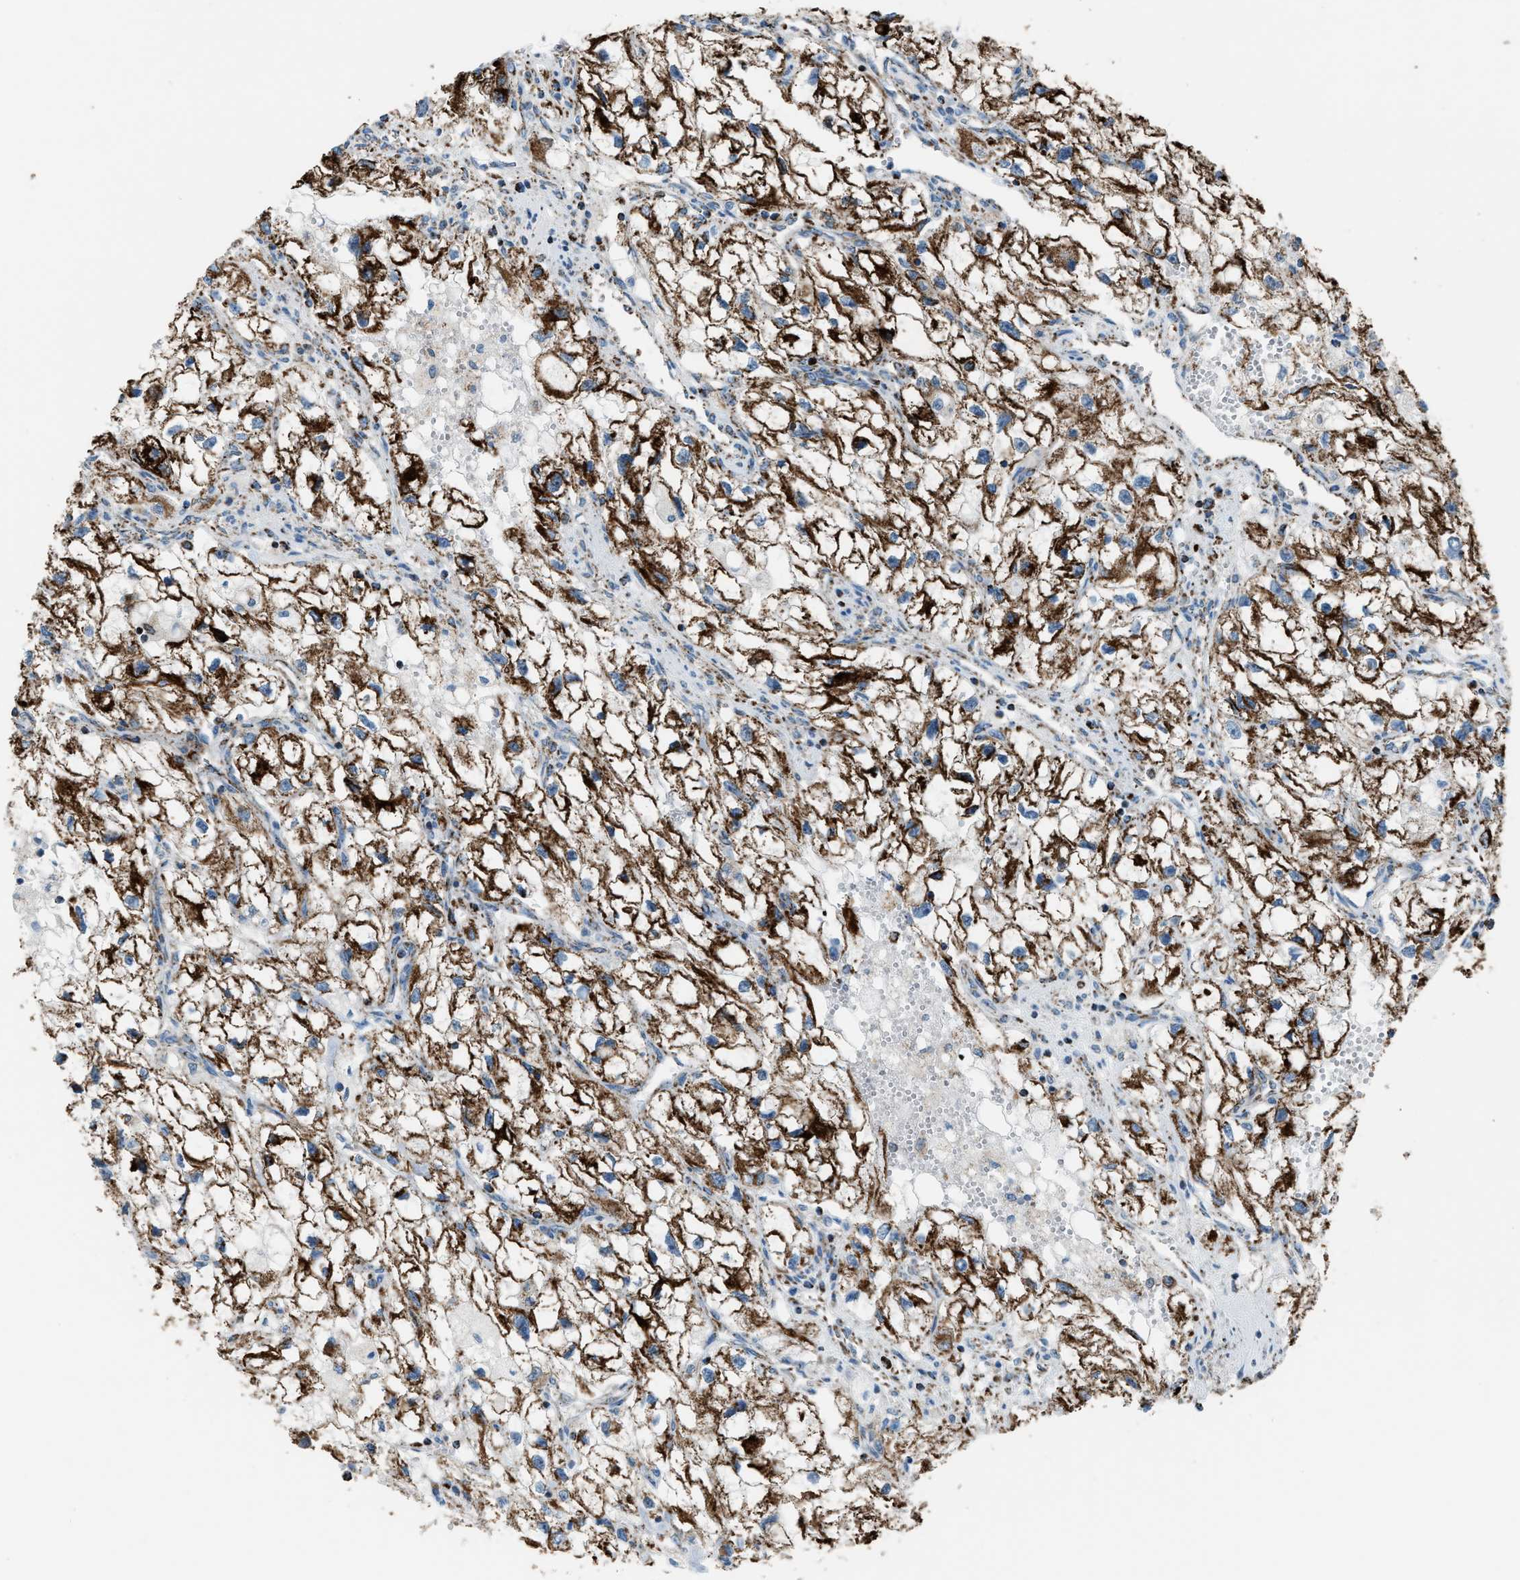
{"staining": {"intensity": "strong", "quantity": ">75%", "location": "cytoplasmic/membranous"}, "tissue": "renal cancer", "cell_type": "Tumor cells", "image_type": "cancer", "snomed": [{"axis": "morphology", "description": "Adenocarcinoma, NOS"}, {"axis": "topography", "description": "Kidney"}], "caption": "The image reveals immunohistochemical staining of adenocarcinoma (renal). There is strong cytoplasmic/membranous staining is seen in approximately >75% of tumor cells. The protein of interest is stained brown, and the nuclei are stained in blue (DAB IHC with brightfield microscopy, high magnification).", "gene": "MDH2", "patient": {"sex": "female", "age": 70}}